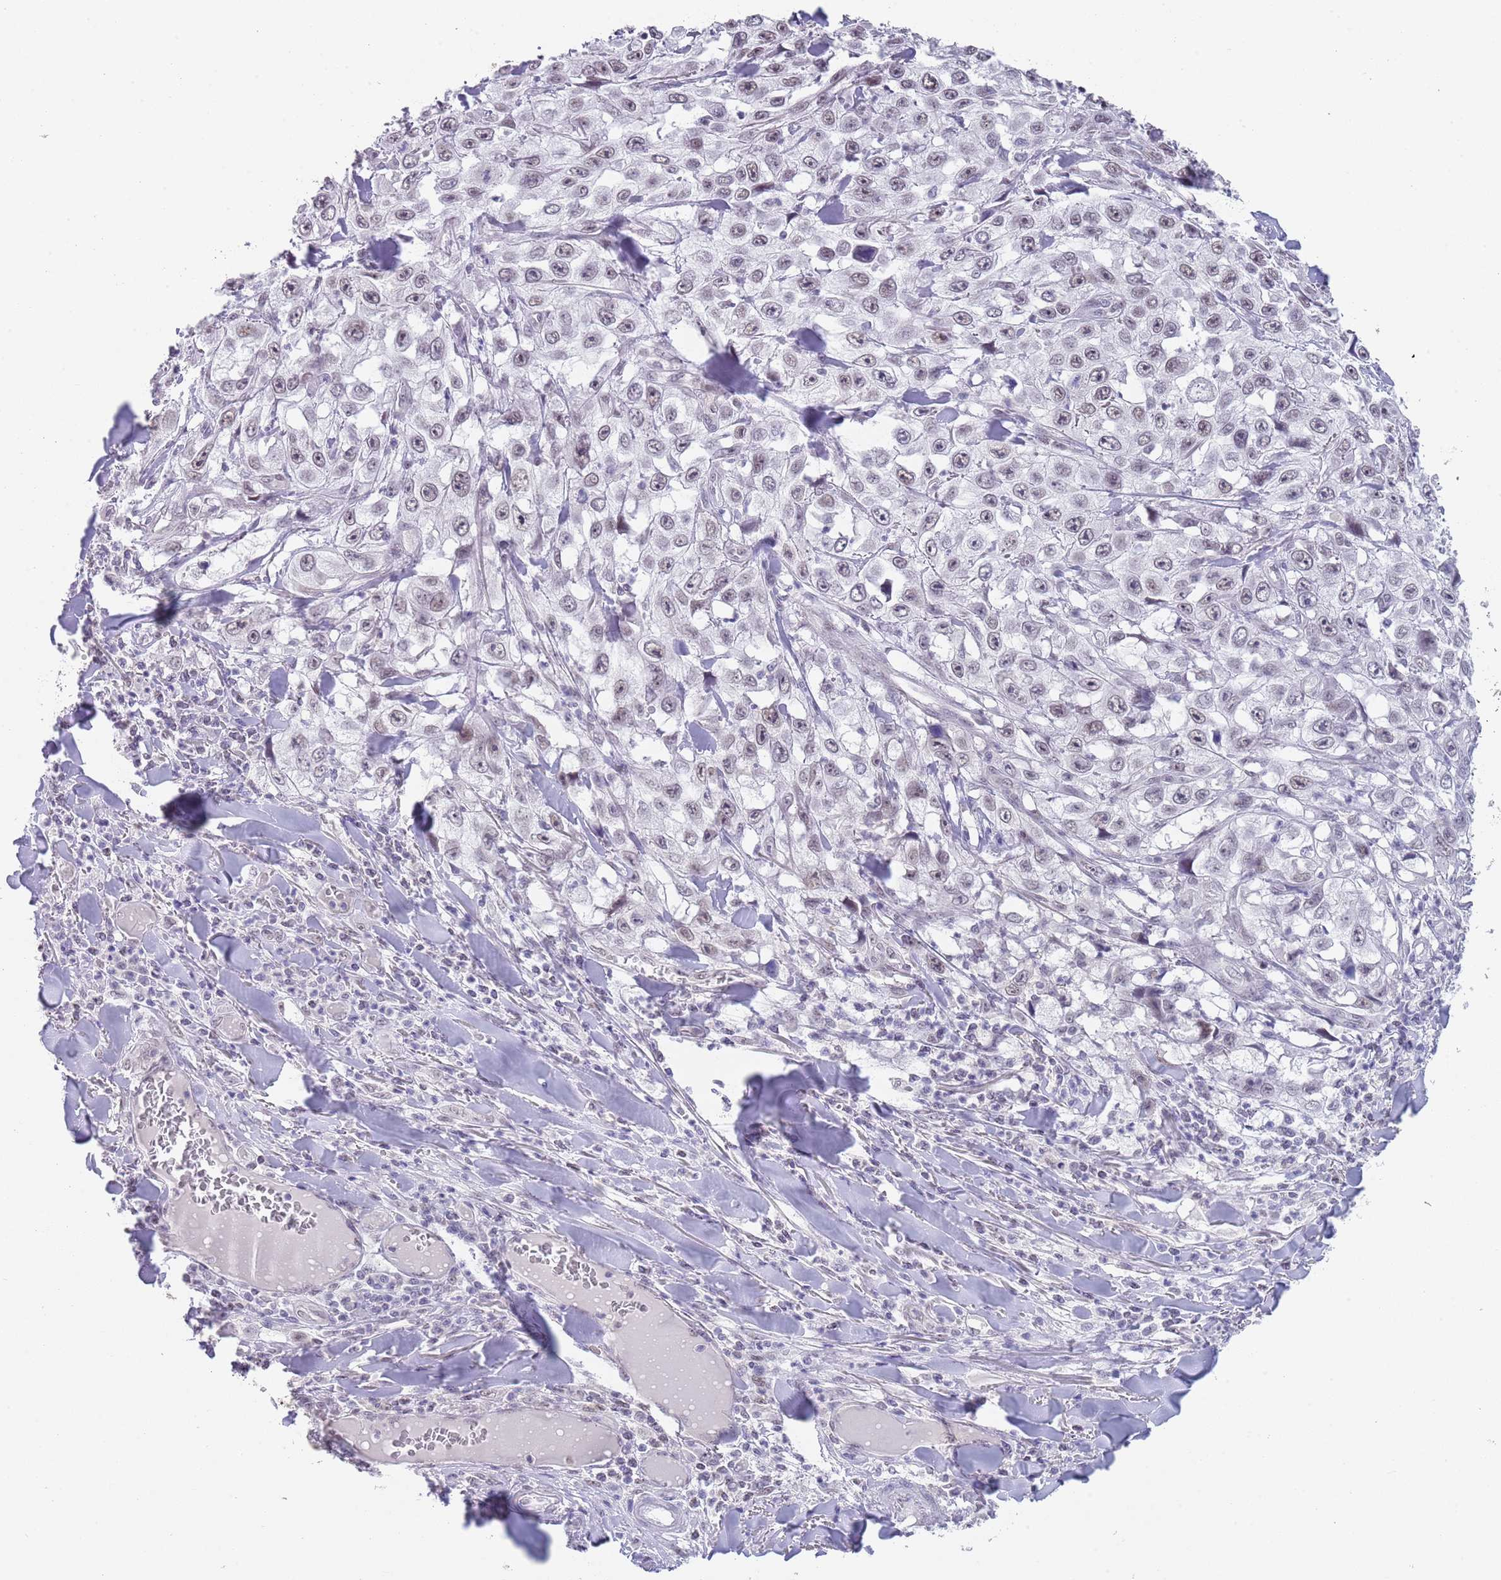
{"staining": {"intensity": "negative", "quantity": "none", "location": "none"}, "tissue": "skin cancer", "cell_type": "Tumor cells", "image_type": "cancer", "snomed": [{"axis": "morphology", "description": "Squamous cell carcinoma, NOS"}, {"axis": "topography", "description": "Skin"}], "caption": "A high-resolution histopathology image shows immunohistochemistry (IHC) staining of skin cancer, which demonstrates no significant positivity in tumor cells.", "gene": "SEPHS2", "patient": {"sex": "male", "age": 82}}